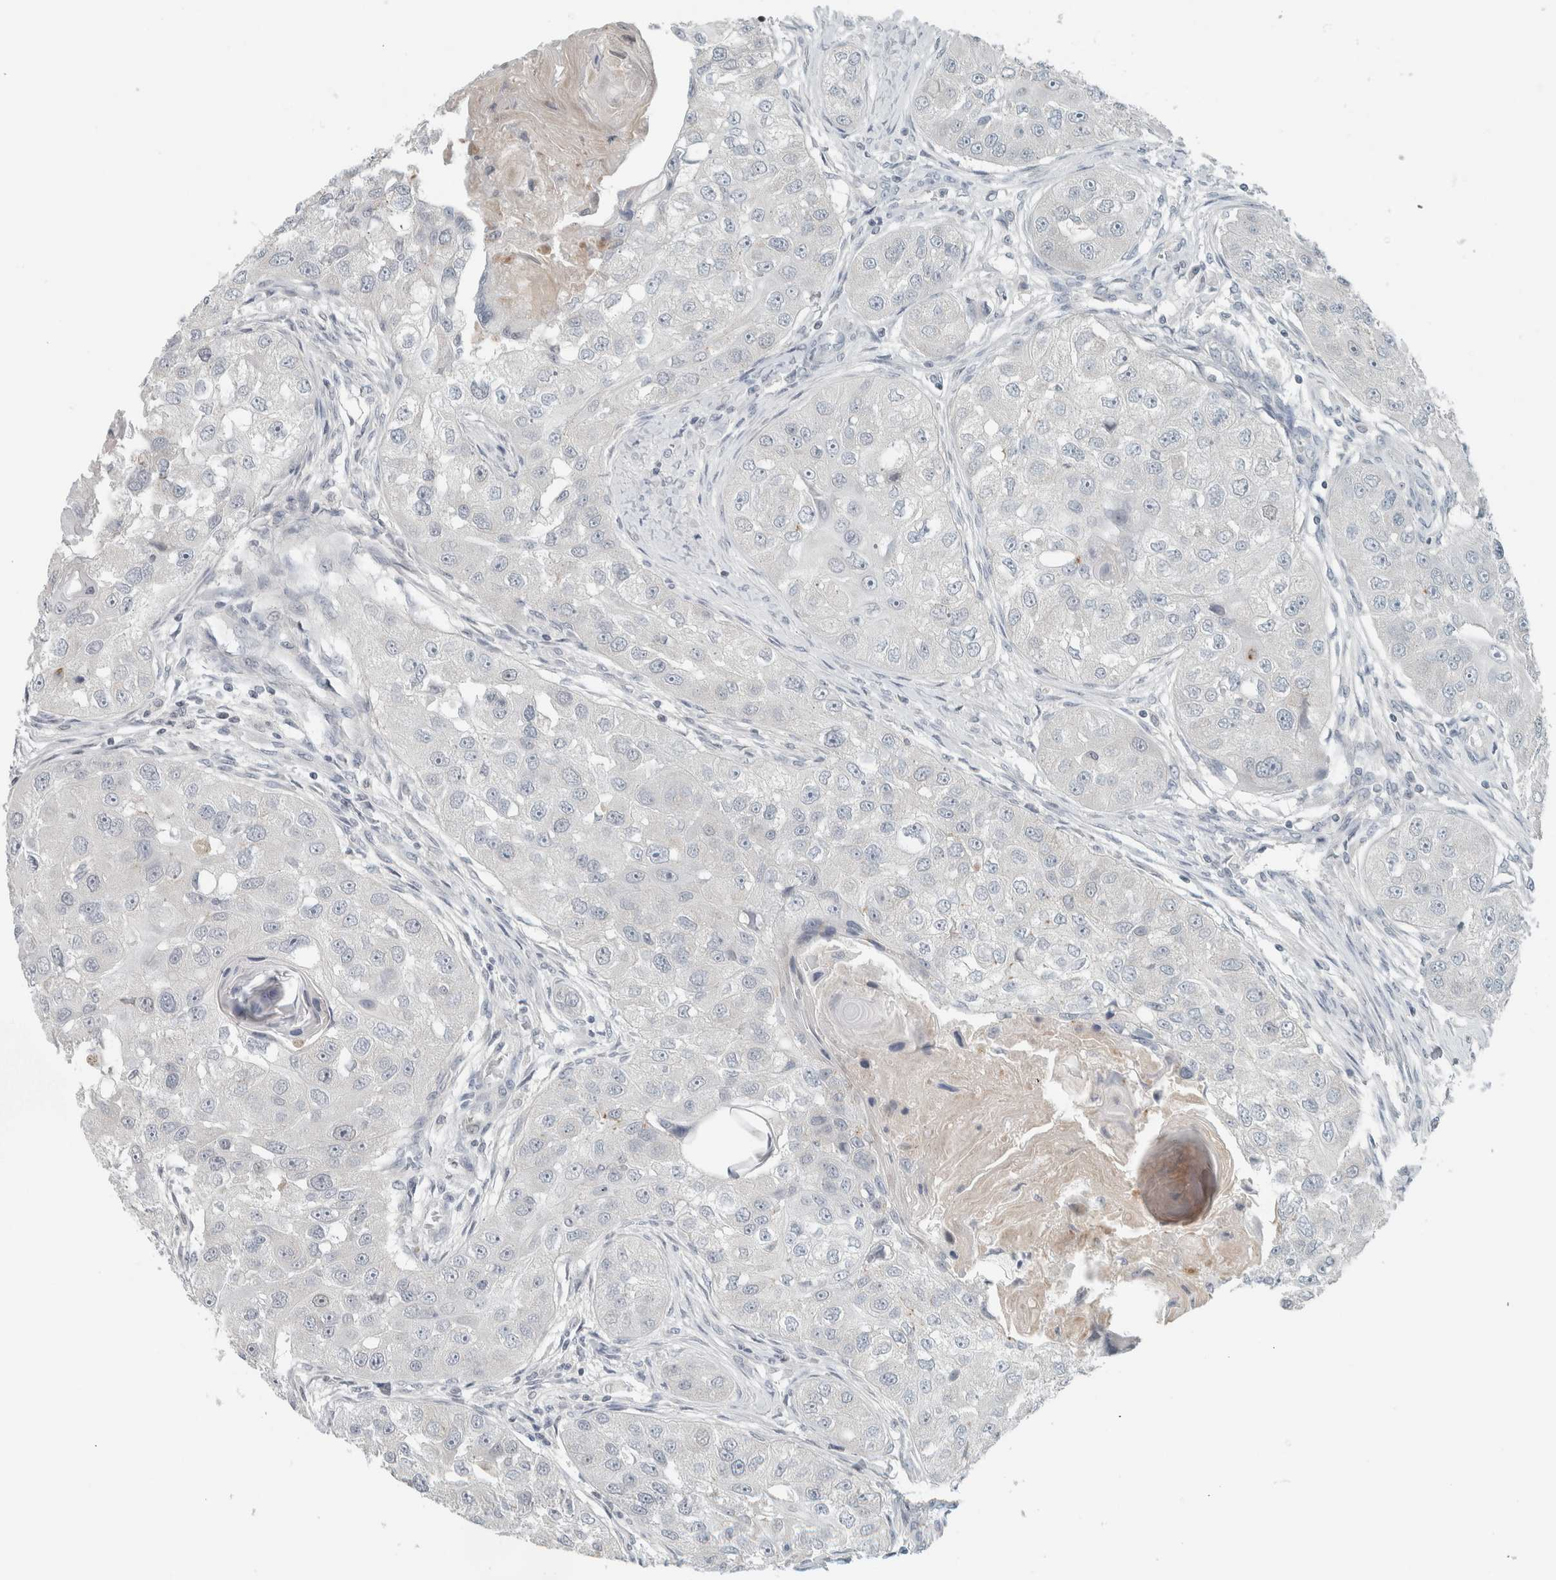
{"staining": {"intensity": "negative", "quantity": "none", "location": "none"}, "tissue": "head and neck cancer", "cell_type": "Tumor cells", "image_type": "cancer", "snomed": [{"axis": "morphology", "description": "Normal tissue, NOS"}, {"axis": "morphology", "description": "Squamous cell carcinoma, NOS"}, {"axis": "topography", "description": "Skeletal muscle"}, {"axis": "topography", "description": "Head-Neck"}], "caption": "Protein analysis of head and neck squamous cell carcinoma displays no significant expression in tumor cells.", "gene": "TRIT1", "patient": {"sex": "male", "age": 51}}